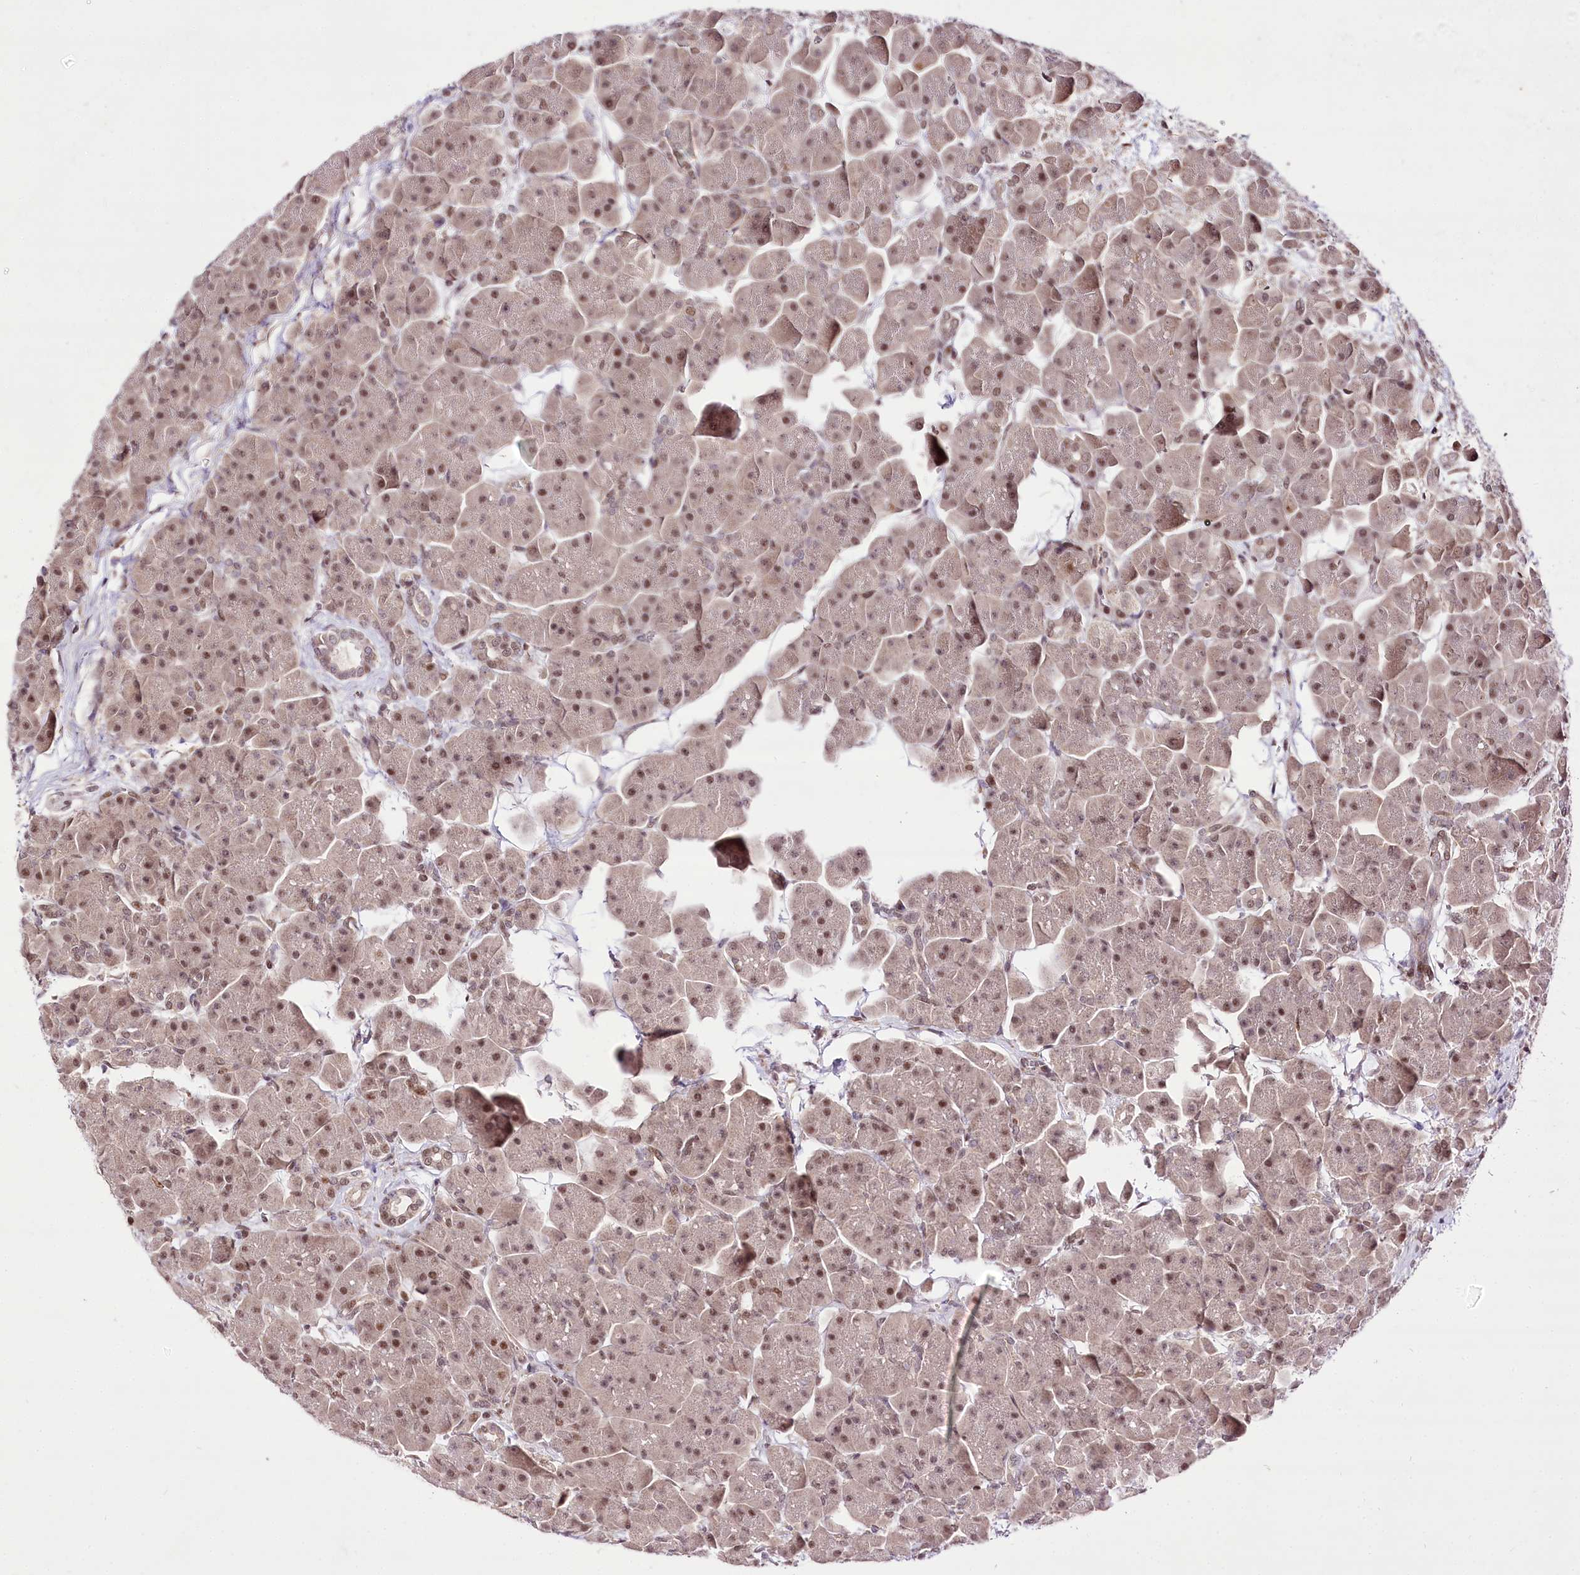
{"staining": {"intensity": "moderate", "quantity": ">75%", "location": "nuclear"}, "tissue": "pancreas", "cell_type": "Exocrine glandular cells", "image_type": "normal", "snomed": [{"axis": "morphology", "description": "Normal tissue, NOS"}, {"axis": "topography", "description": "Pancreas"}], "caption": "Normal pancreas was stained to show a protein in brown. There is medium levels of moderate nuclear positivity in about >75% of exocrine glandular cells. (Stains: DAB (3,3'-diaminobenzidine) in brown, nuclei in blue, Microscopy: brightfield microscopy at high magnification).", "gene": "POLA2", "patient": {"sex": "male", "age": 66}}